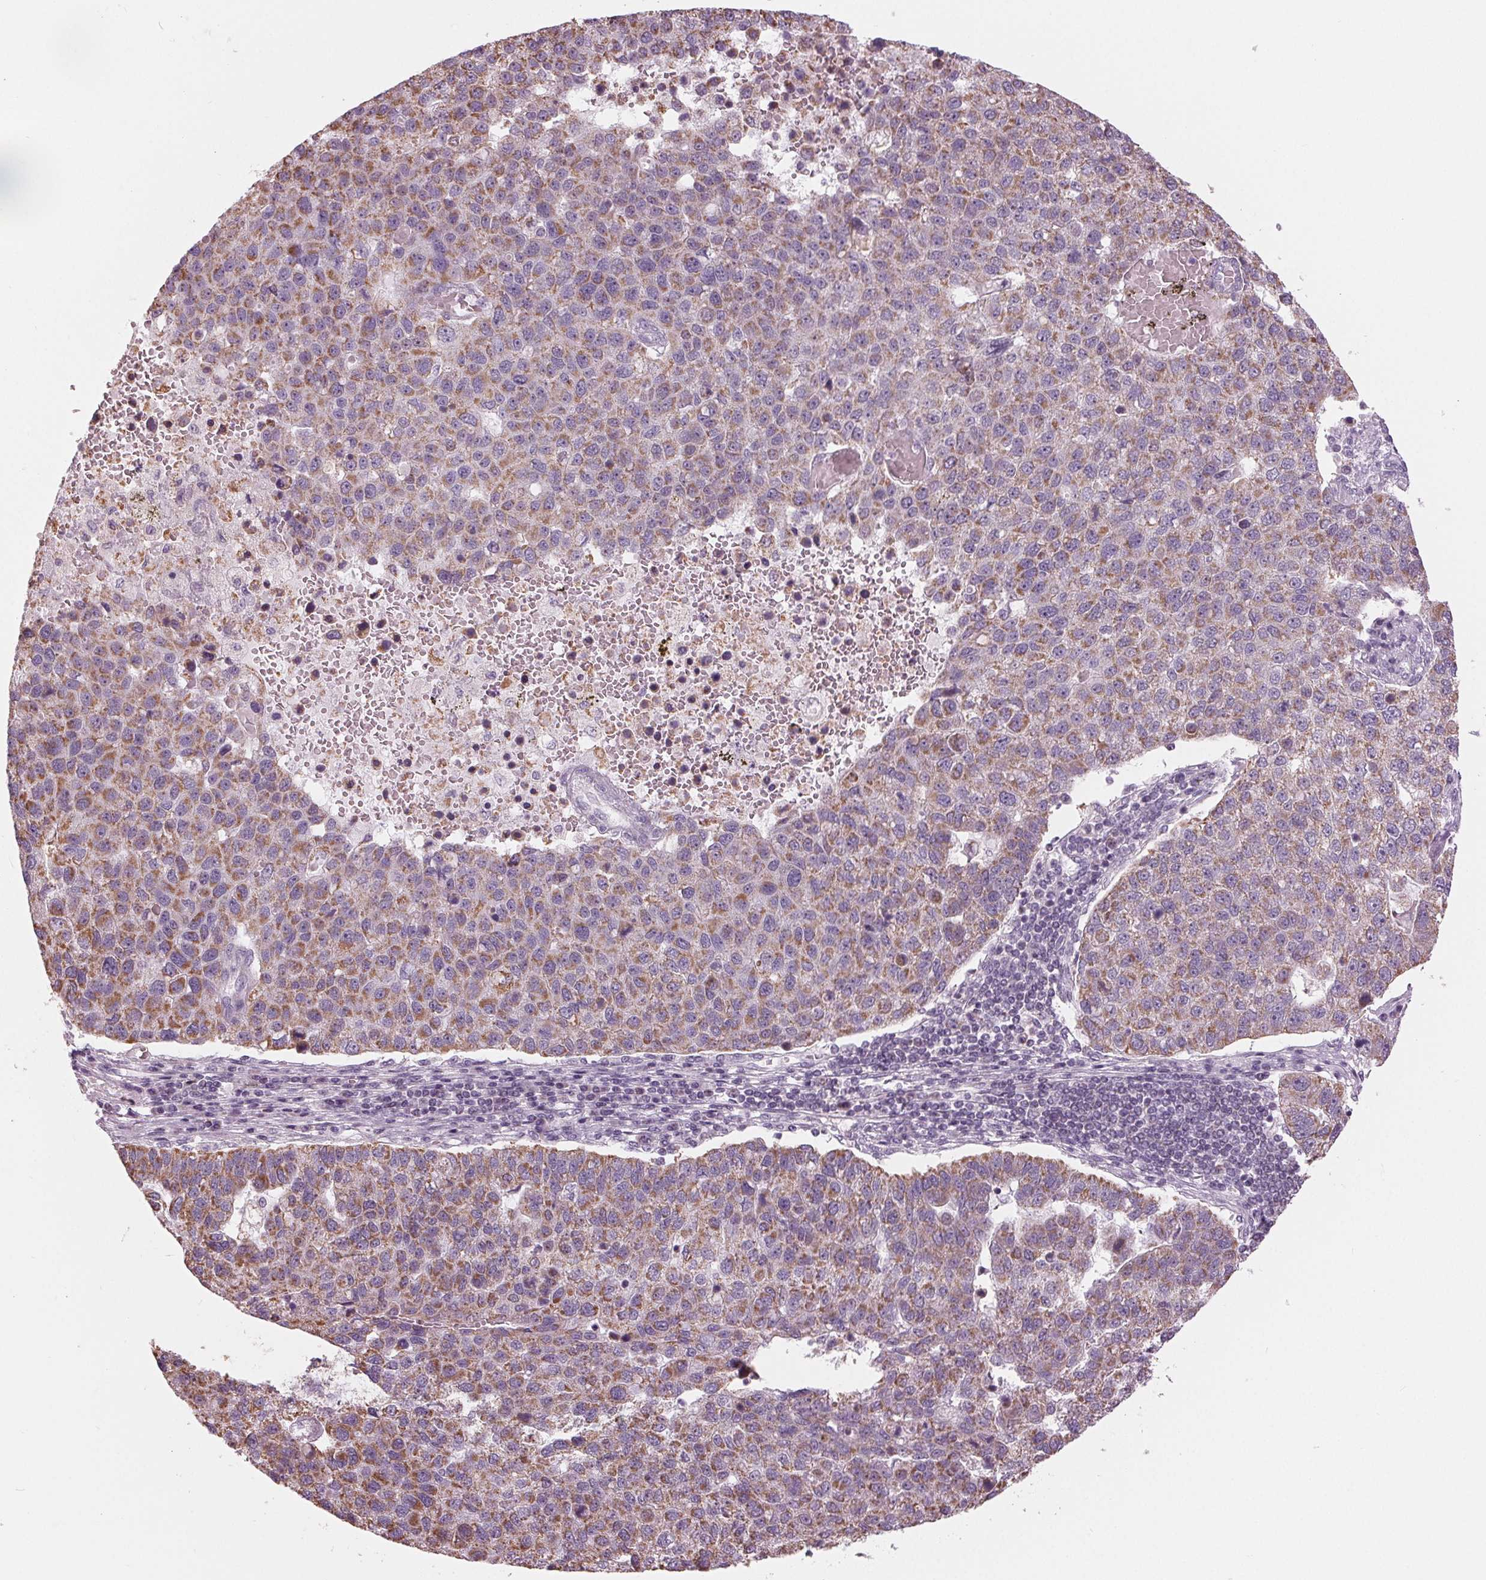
{"staining": {"intensity": "moderate", "quantity": ">75%", "location": "cytoplasmic/membranous"}, "tissue": "pancreatic cancer", "cell_type": "Tumor cells", "image_type": "cancer", "snomed": [{"axis": "morphology", "description": "Adenocarcinoma, NOS"}, {"axis": "topography", "description": "Pancreas"}], "caption": "The immunohistochemical stain highlights moderate cytoplasmic/membranous positivity in tumor cells of pancreatic adenocarcinoma tissue.", "gene": "SAMD4A", "patient": {"sex": "female", "age": 61}}